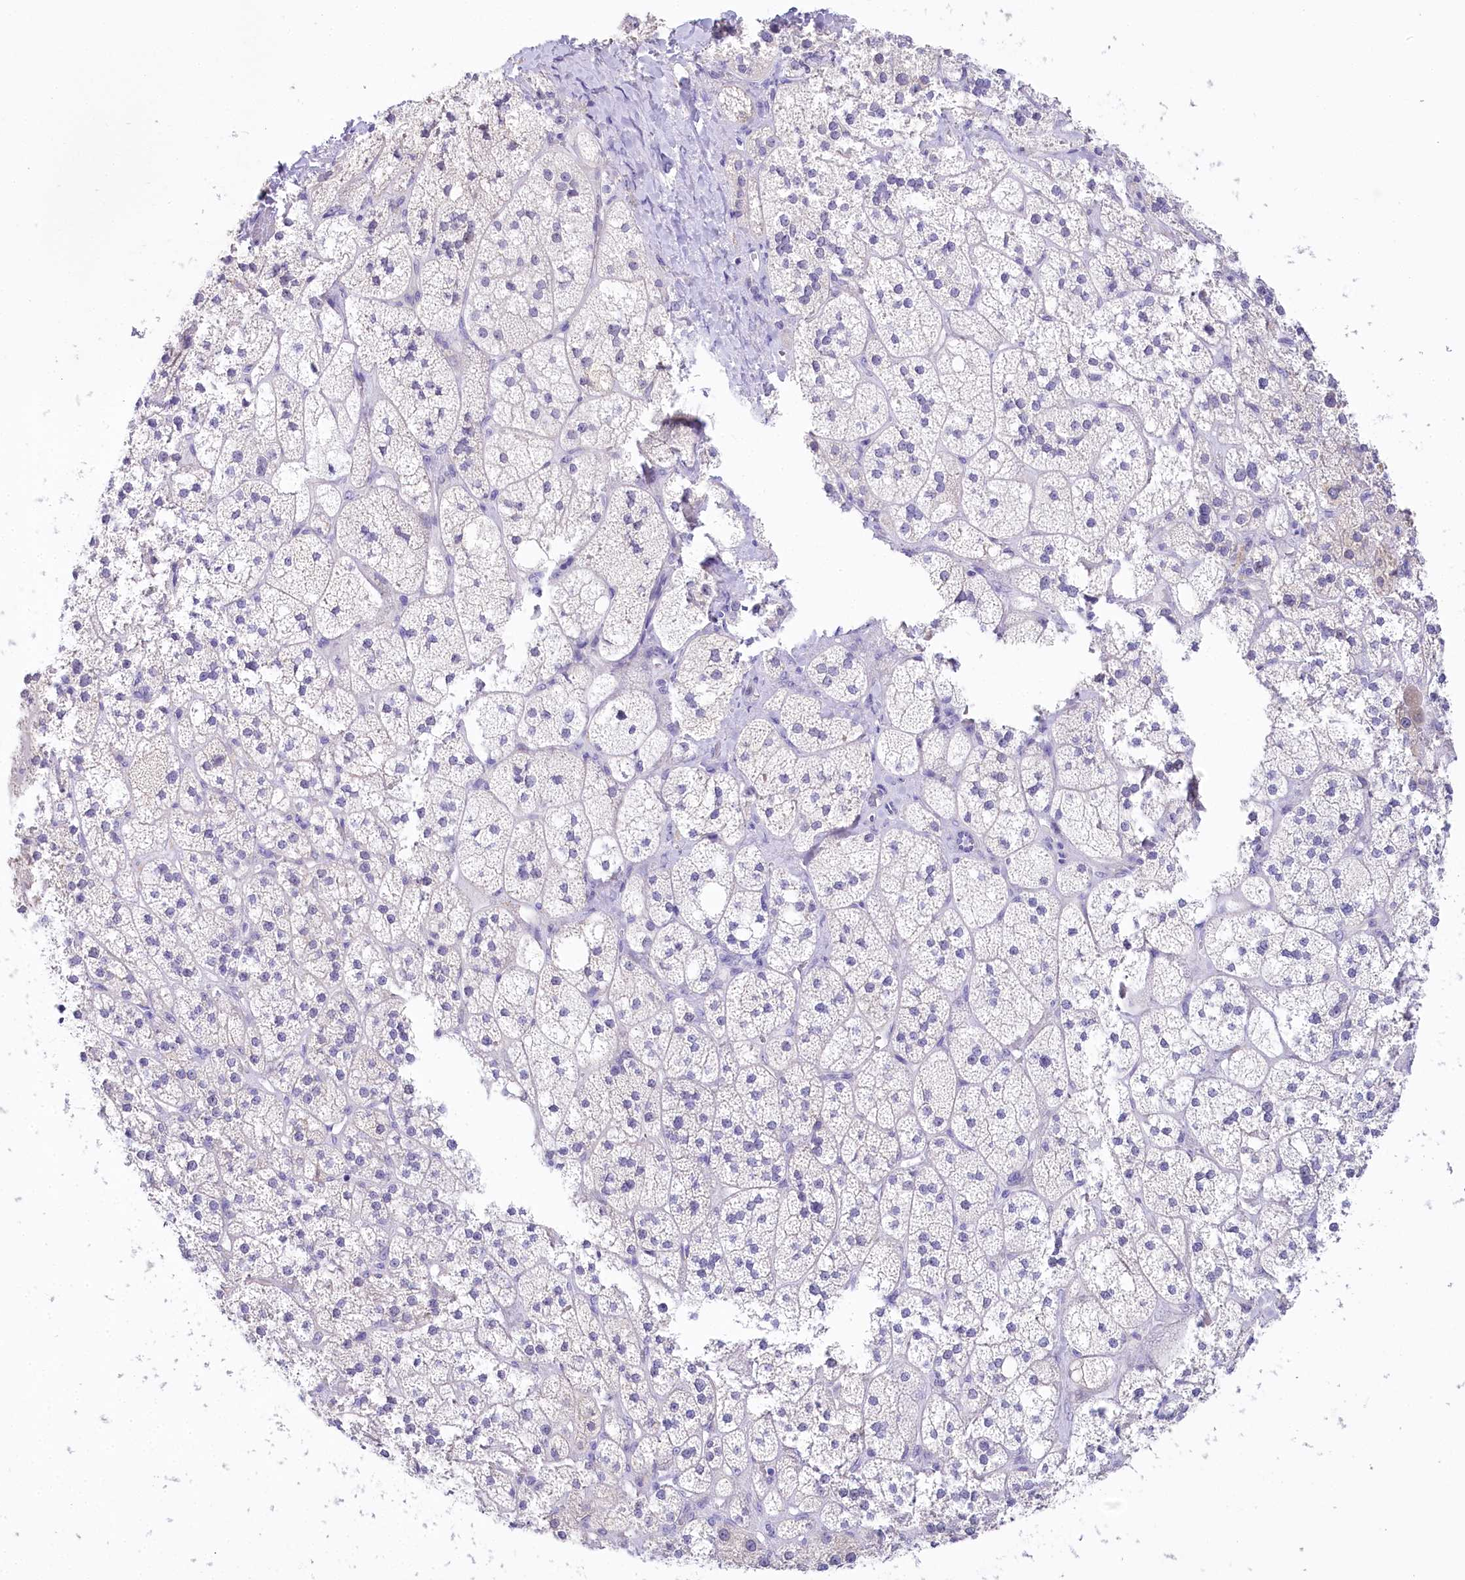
{"staining": {"intensity": "weak", "quantity": "25%-75%", "location": "cytoplasmic/membranous"}, "tissue": "adrenal gland", "cell_type": "Glandular cells", "image_type": "normal", "snomed": [{"axis": "morphology", "description": "Normal tissue, NOS"}, {"axis": "topography", "description": "Adrenal gland"}], "caption": "Adrenal gland was stained to show a protein in brown. There is low levels of weak cytoplasmic/membranous positivity in about 25%-75% of glandular cells. Ihc stains the protein in brown and the nuclei are stained blue.", "gene": "MYOZ1", "patient": {"sex": "male", "age": 61}}